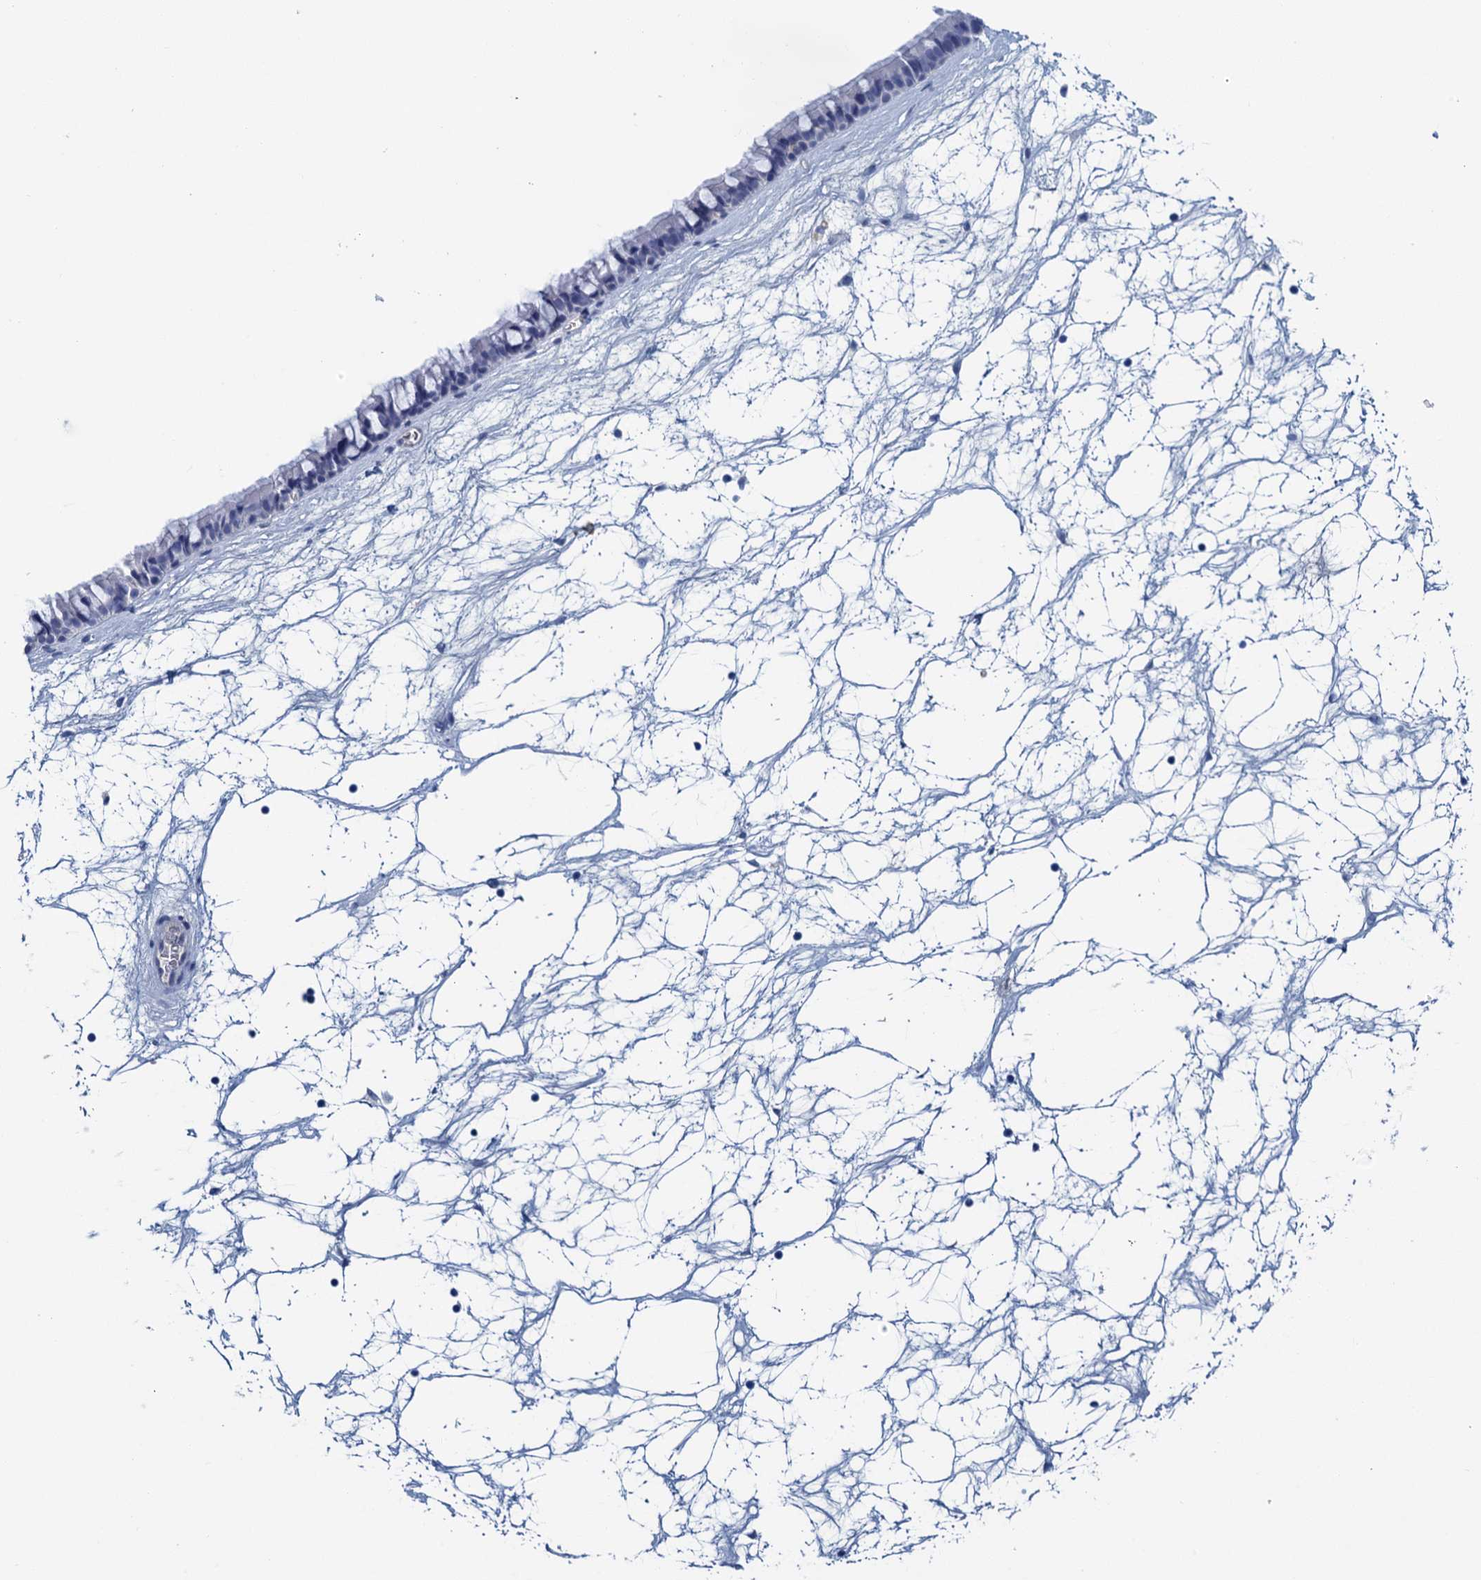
{"staining": {"intensity": "negative", "quantity": "none", "location": "none"}, "tissue": "nasopharynx", "cell_type": "Respiratory epithelial cells", "image_type": "normal", "snomed": [{"axis": "morphology", "description": "Normal tissue, NOS"}, {"axis": "topography", "description": "Nasopharynx"}], "caption": "DAB (3,3'-diaminobenzidine) immunohistochemical staining of normal nasopharynx reveals no significant positivity in respiratory epithelial cells. Brightfield microscopy of immunohistochemistry (IHC) stained with DAB (3,3'-diaminobenzidine) (brown) and hematoxylin (blue), captured at high magnification.", "gene": "CYP51A1", "patient": {"sex": "male", "age": 64}}